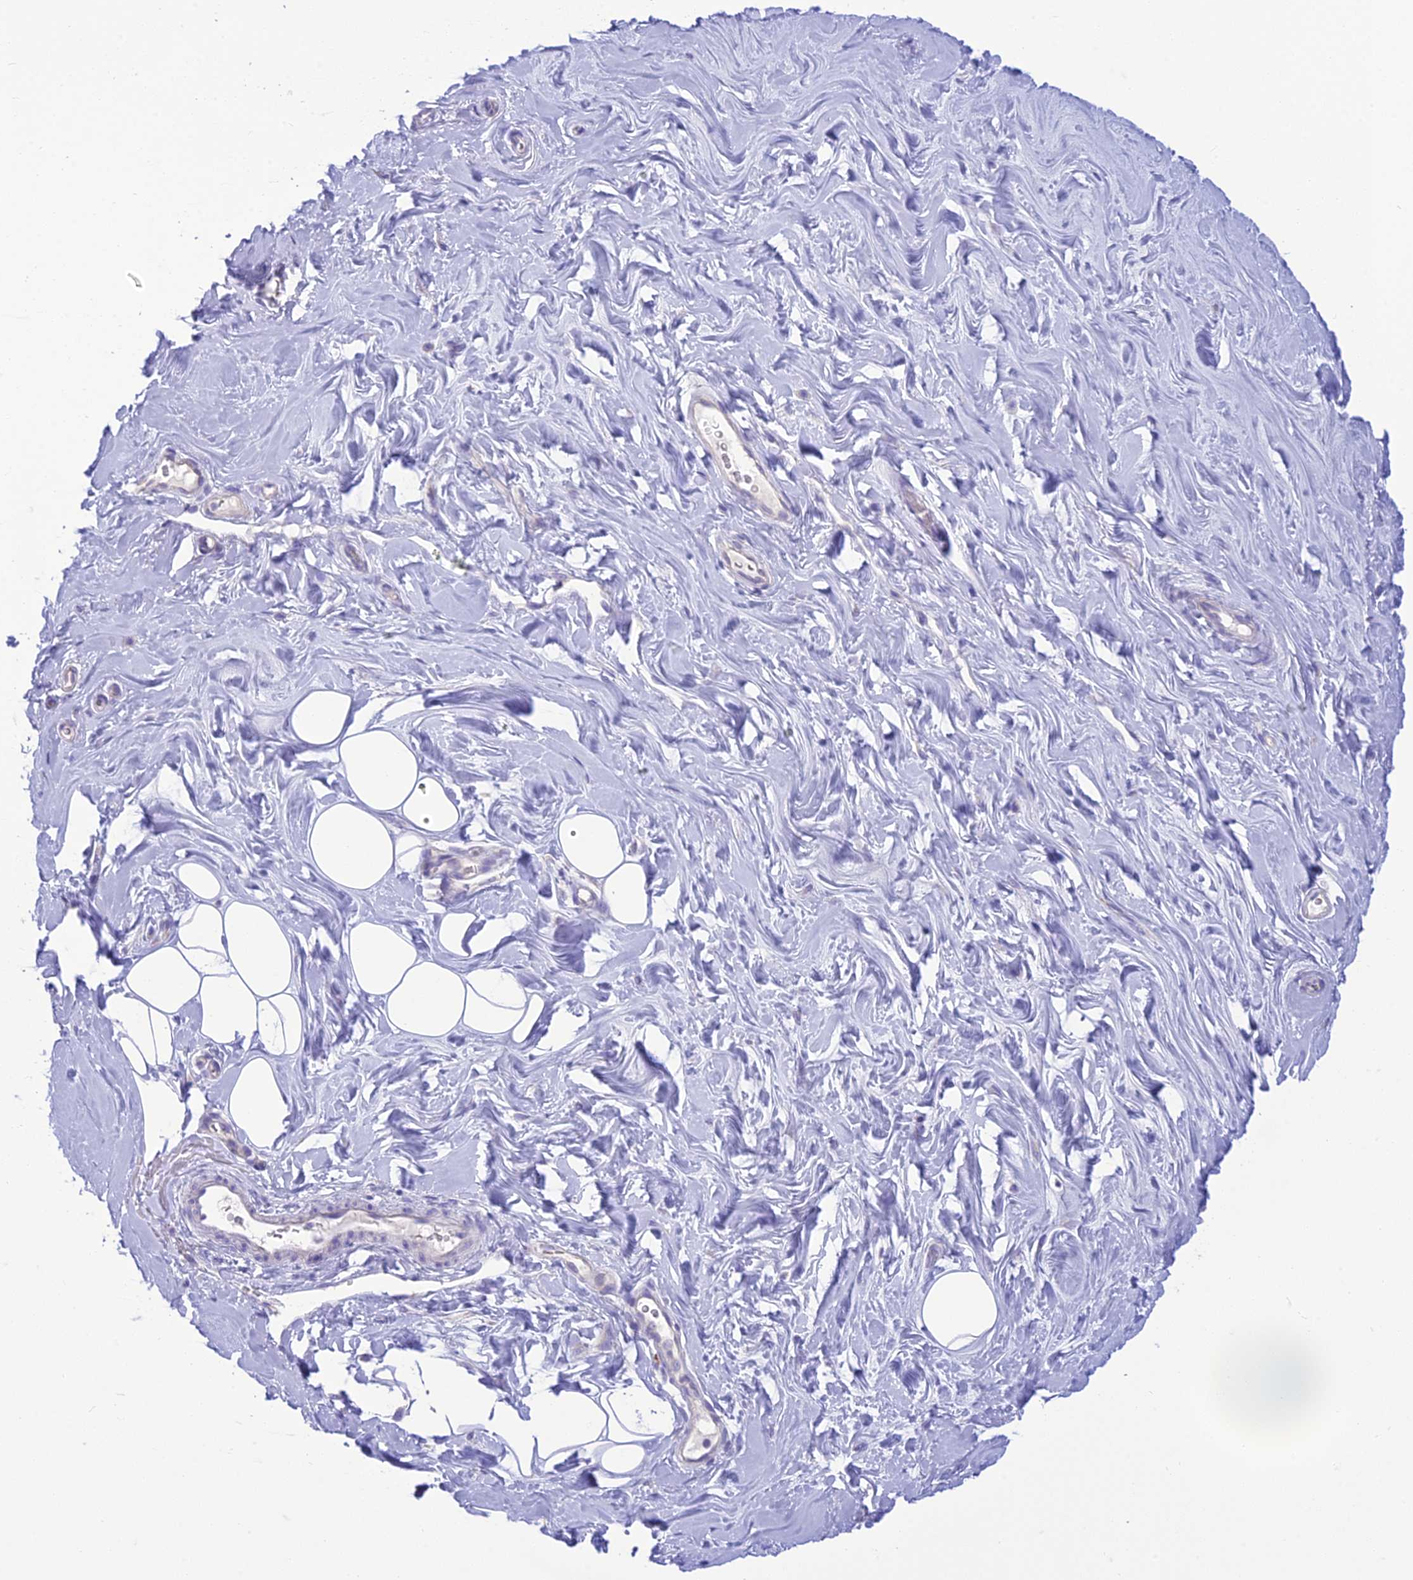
{"staining": {"intensity": "negative", "quantity": "none", "location": "none"}, "tissue": "adipose tissue", "cell_type": "Adipocytes", "image_type": "normal", "snomed": [{"axis": "morphology", "description": "Normal tissue, NOS"}, {"axis": "topography", "description": "Breast"}], "caption": "Immunohistochemistry of benign human adipose tissue displays no staining in adipocytes.", "gene": "DHDH", "patient": {"sex": "female", "age": 26}}